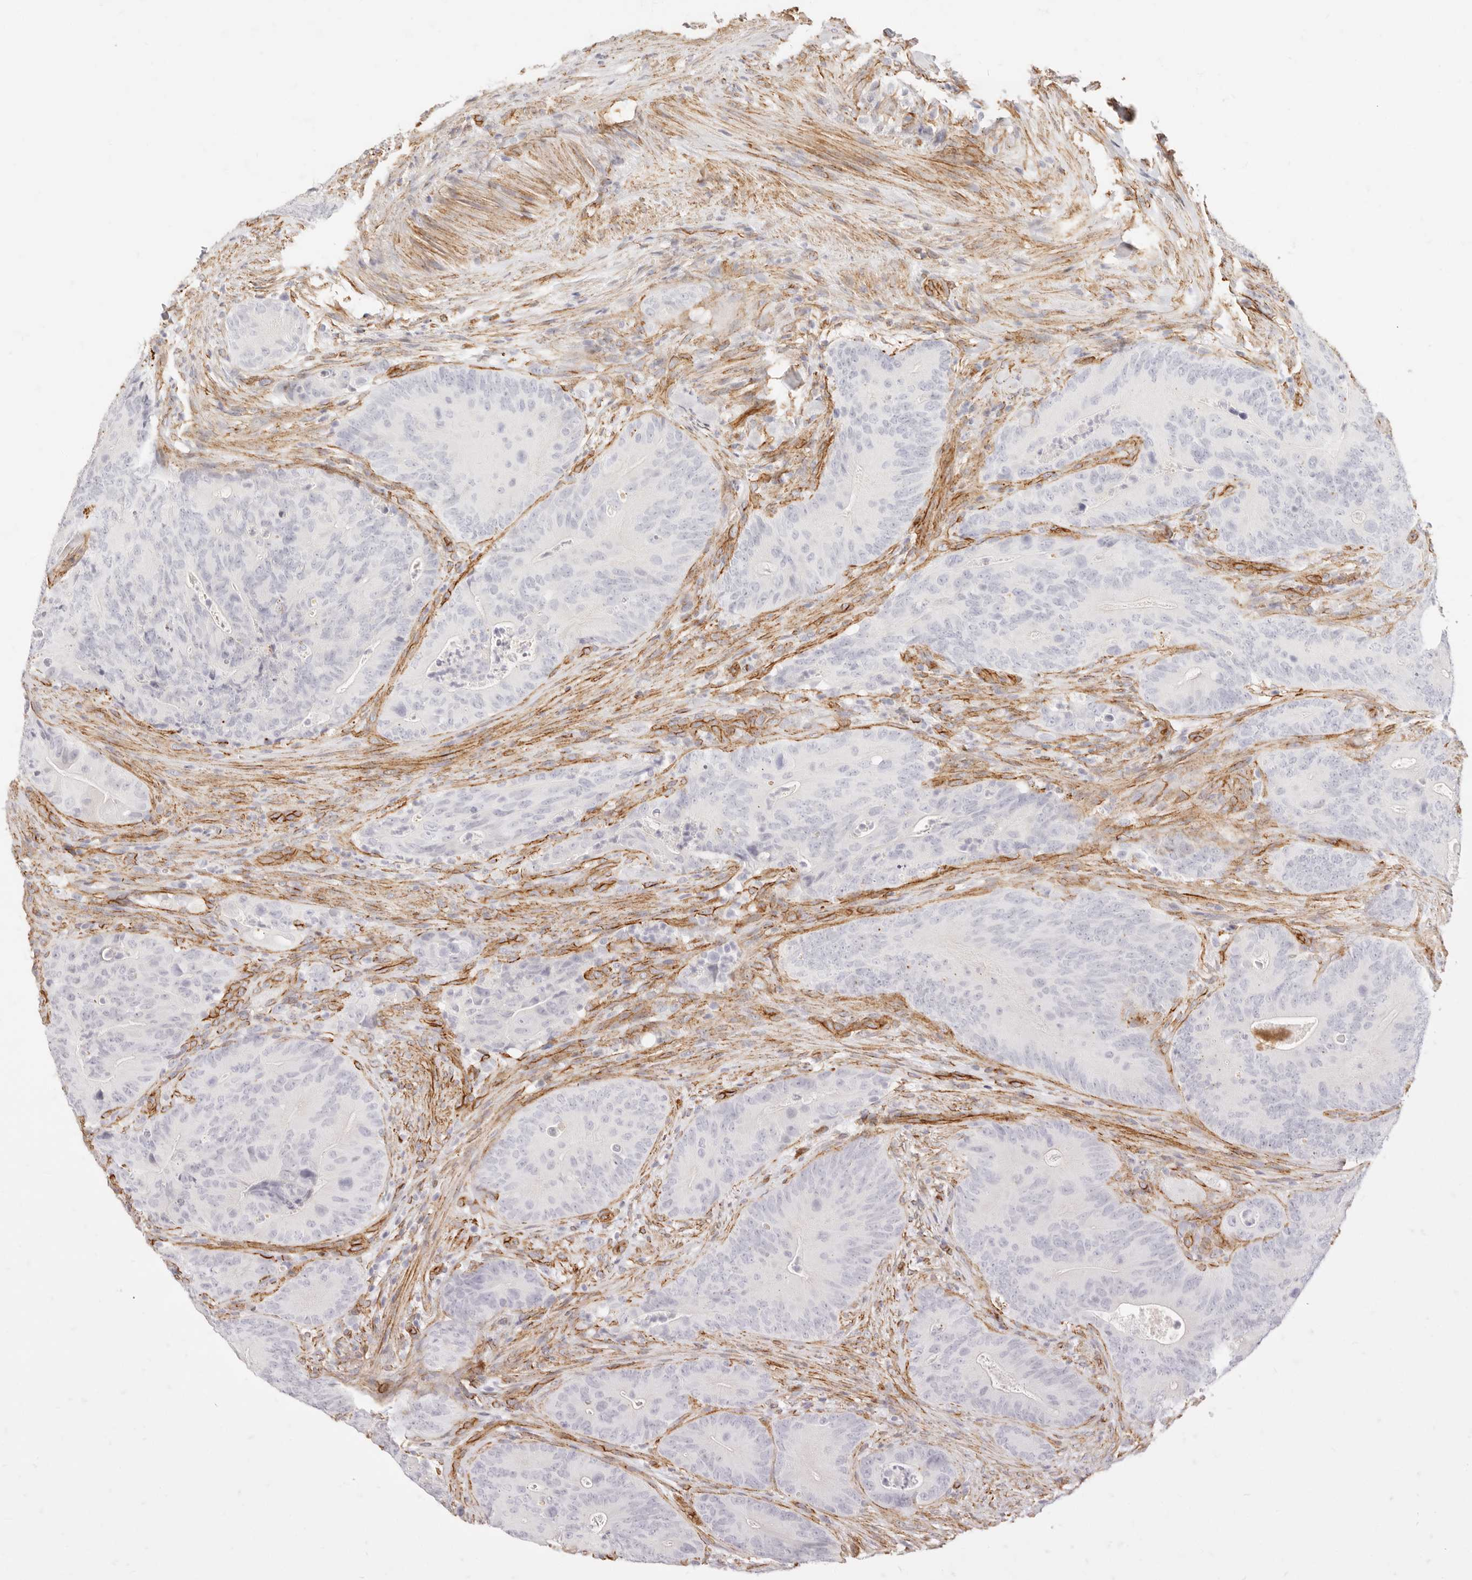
{"staining": {"intensity": "negative", "quantity": "none", "location": "none"}, "tissue": "colorectal cancer", "cell_type": "Tumor cells", "image_type": "cancer", "snomed": [{"axis": "morphology", "description": "Normal tissue, NOS"}, {"axis": "topography", "description": "Colon"}], "caption": "Tumor cells are negative for protein expression in human colorectal cancer. Nuclei are stained in blue.", "gene": "NUS1", "patient": {"sex": "female", "age": 82}}